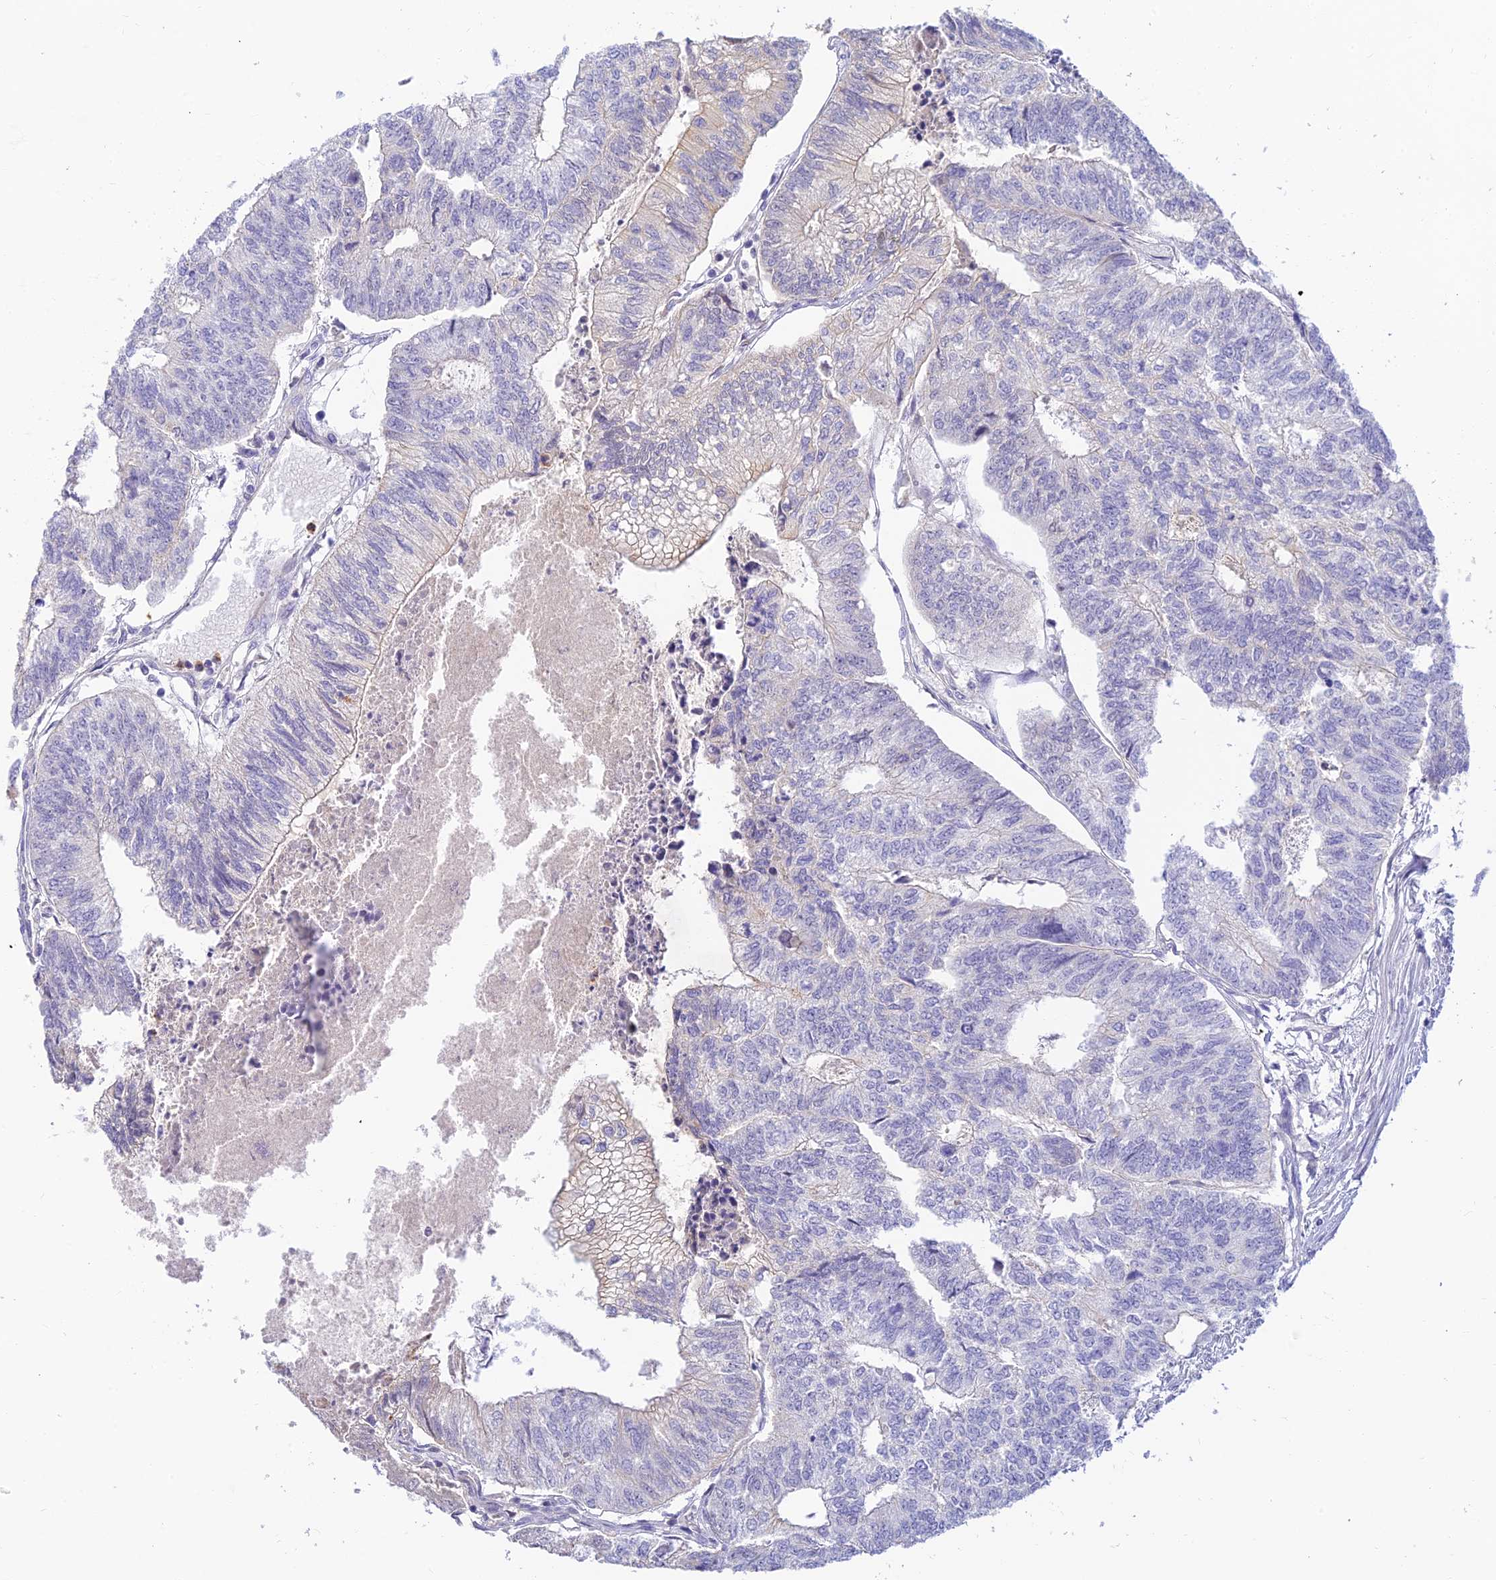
{"staining": {"intensity": "negative", "quantity": "none", "location": "none"}, "tissue": "colorectal cancer", "cell_type": "Tumor cells", "image_type": "cancer", "snomed": [{"axis": "morphology", "description": "Adenocarcinoma, NOS"}, {"axis": "topography", "description": "Colon"}], "caption": "Immunohistochemical staining of adenocarcinoma (colorectal) demonstrates no significant positivity in tumor cells.", "gene": "INTS13", "patient": {"sex": "female", "age": 67}}